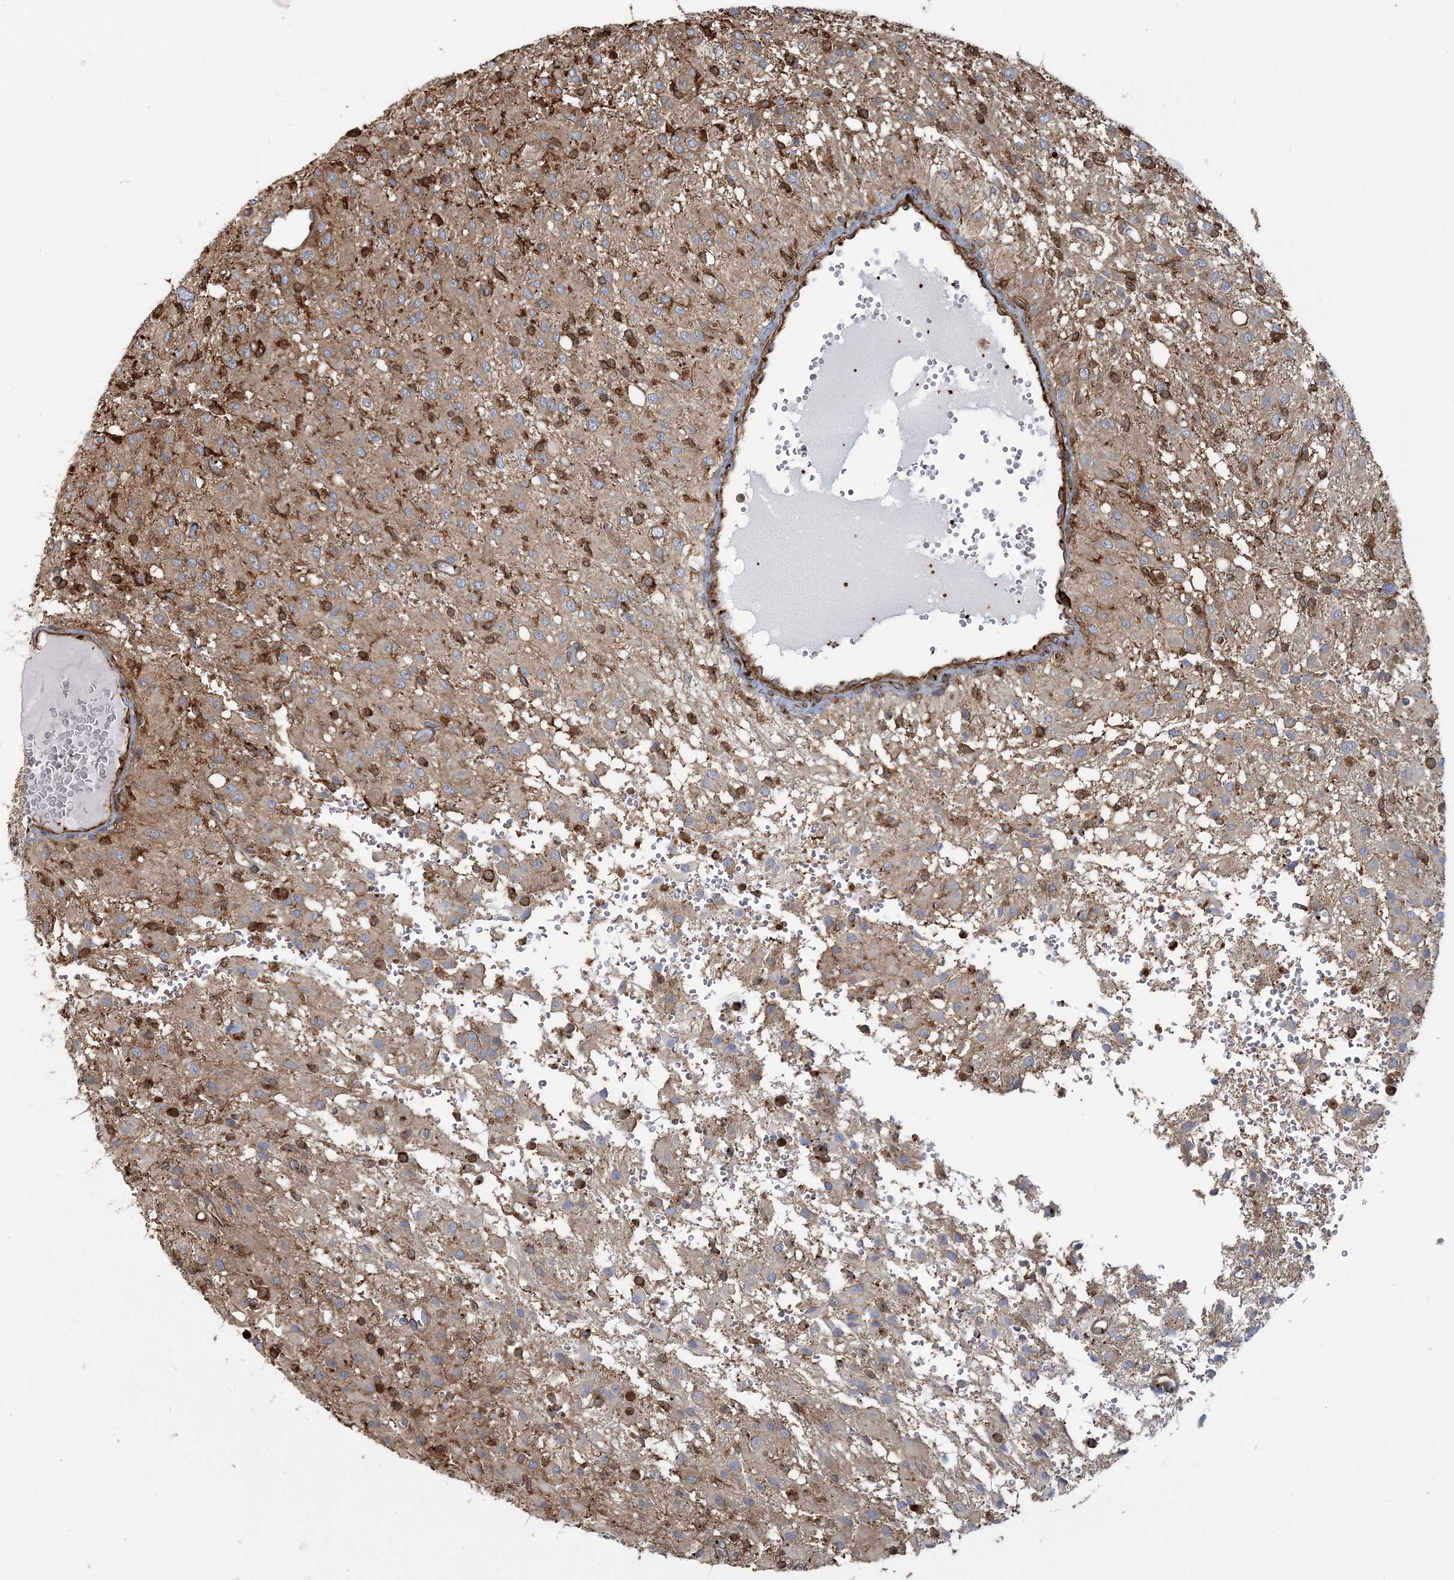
{"staining": {"intensity": "weak", "quantity": ">75%", "location": "cytoplasmic/membranous"}, "tissue": "glioma", "cell_type": "Tumor cells", "image_type": "cancer", "snomed": [{"axis": "morphology", "description": "Glioma, malignant, High grade"}, {"axis": "topography", "description": "Brain"}], "caption": "Weak cytoplasmic/membranous staining is present in about >75% of tumor cells in glioma.", "gene": "TRAF3IP2", "patient": {"sex": "female", "age": 59}}